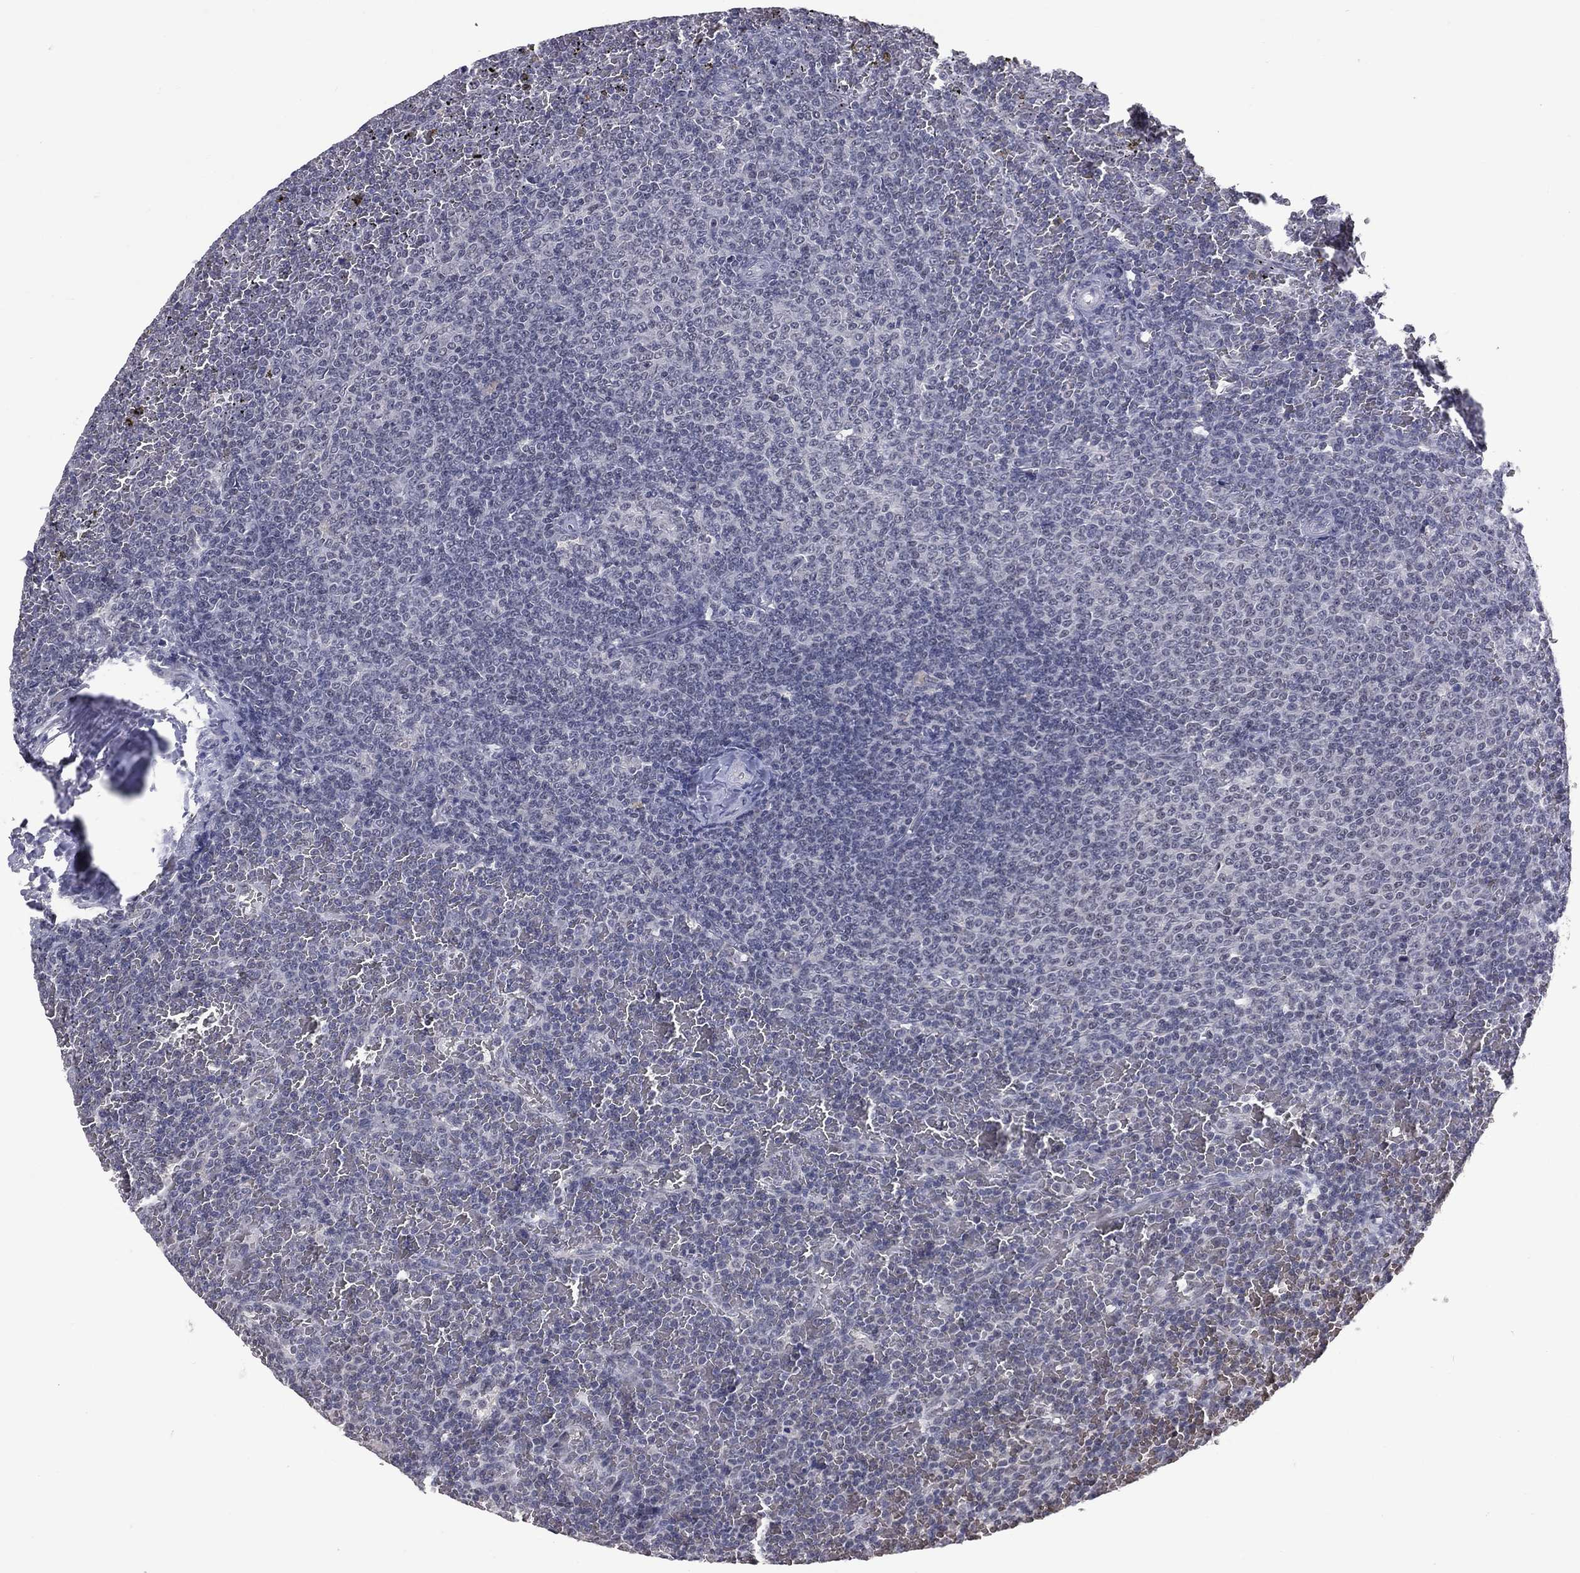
{"staining": {"intensity": "negative", "quantity": "none", "location": "none"}, "tissue": "lymphoma", "cell_type": "Tumor cells", "image_type": "cancer", "snomed": [{"axis": "morphology", "description": "Malignant lymphoma, non-Hodgkin's type, Low grade"}, {"axis": "topography", "description": "Spleen"}], "caption": "A micrograph of human lymphoma is negative for staining in tumor cells.", "gene": "DSG4", "patient": {"sex": "female", "age": 77}}